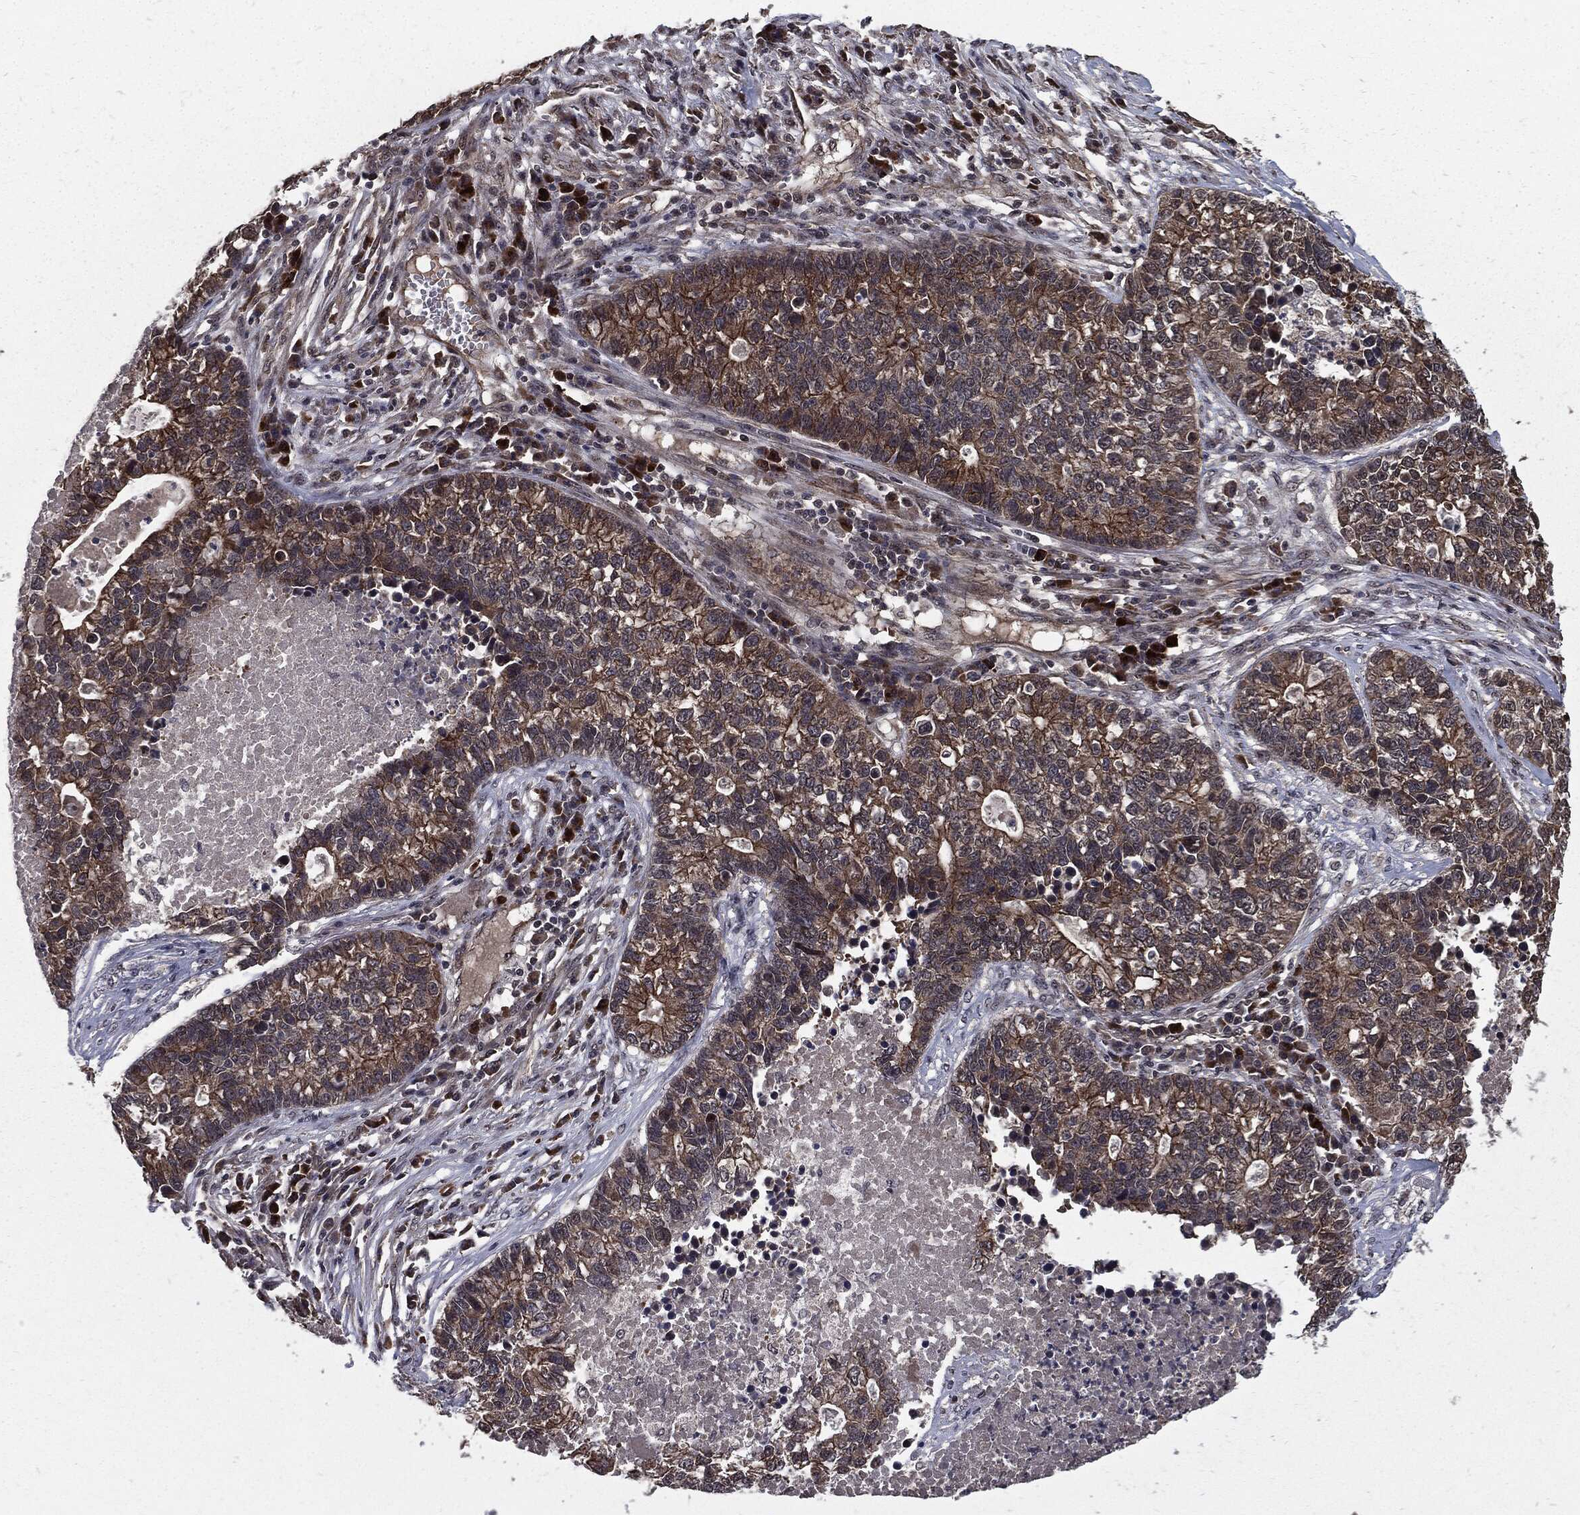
{"staining": {"intensity": "strong", "quantity": "<25%", "location": "cytoplasmic/membranous"}, "tissue": "lung cancer", "cell_type": "Tumor cells", "image_type": "cancer", "snomed": [{"axis": "morphology", "description": "Adenocarcinoma, NOS"}, {"axis": "topography", "description": "Lung"}], "caption": "Immunohistochemical staining of human adenocarcinoma (lung) displays medium levels of strong cytoplasmic/membranous protein staining in about <25% of tumor cells.", "gene": "PTPA", "patient": {"sex": "male", "age": 57}}